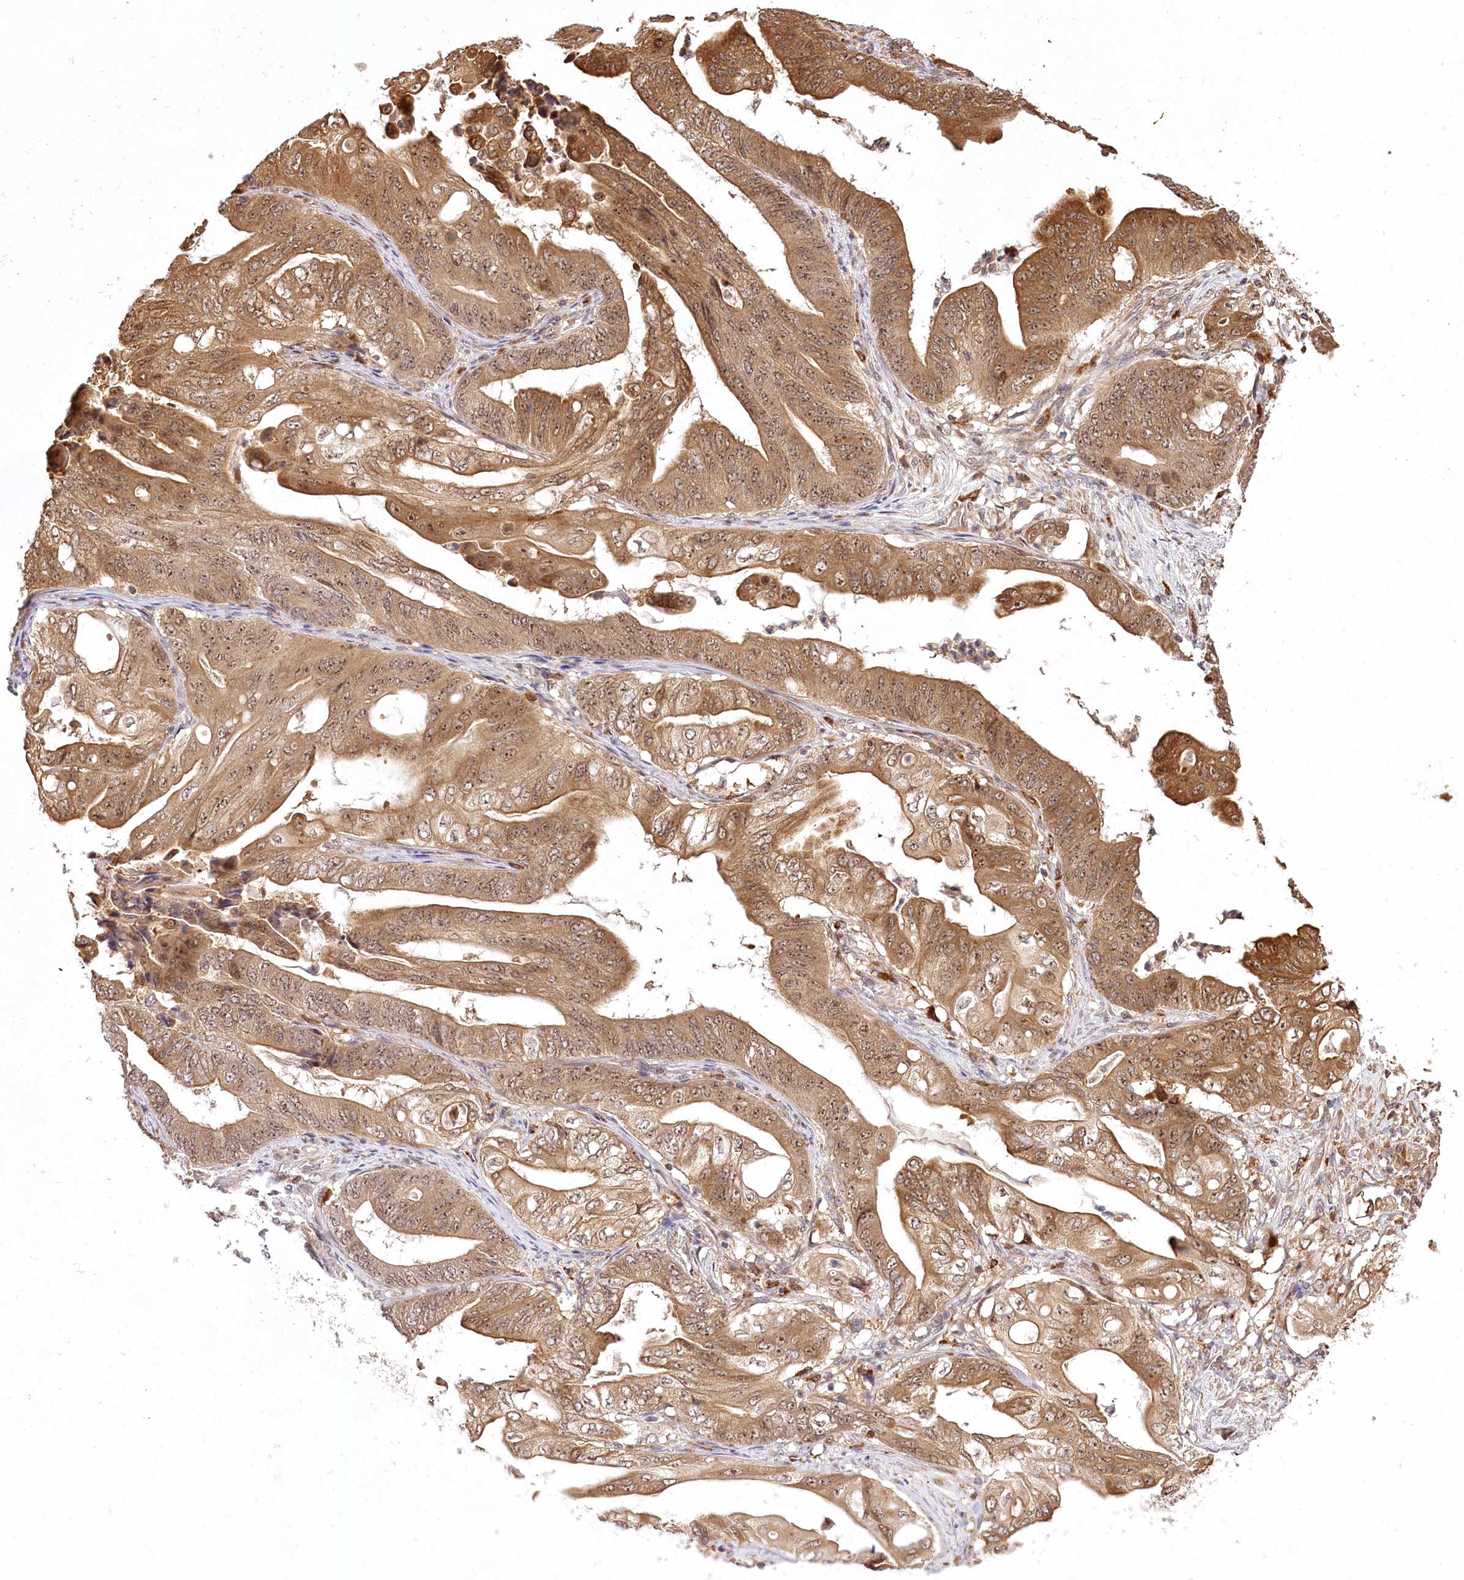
{"staining": {"intensity": "moderate", "quantity": ">75%", "location": "cytoplasmic/membranous,nuclear"}, "tissue": "stomach cancer", "cell_type": "Tumor cells", "image_type": "cancer", "snomed": [{"axis": "morphology", "description": "Adenocarcinoma, NOS"}, {"axis": "topography", "description": "Stomach"}], "caption": "IHC (DAB (3,3'-diaminobenzidine)) staining of stomach cancer shows moderate cytoplasmic/membranous and nuclear protein expression in approximately >75% of tumor cells.", "gene": "SERGEF", "patient": {"sex": "female", "age": 73}}